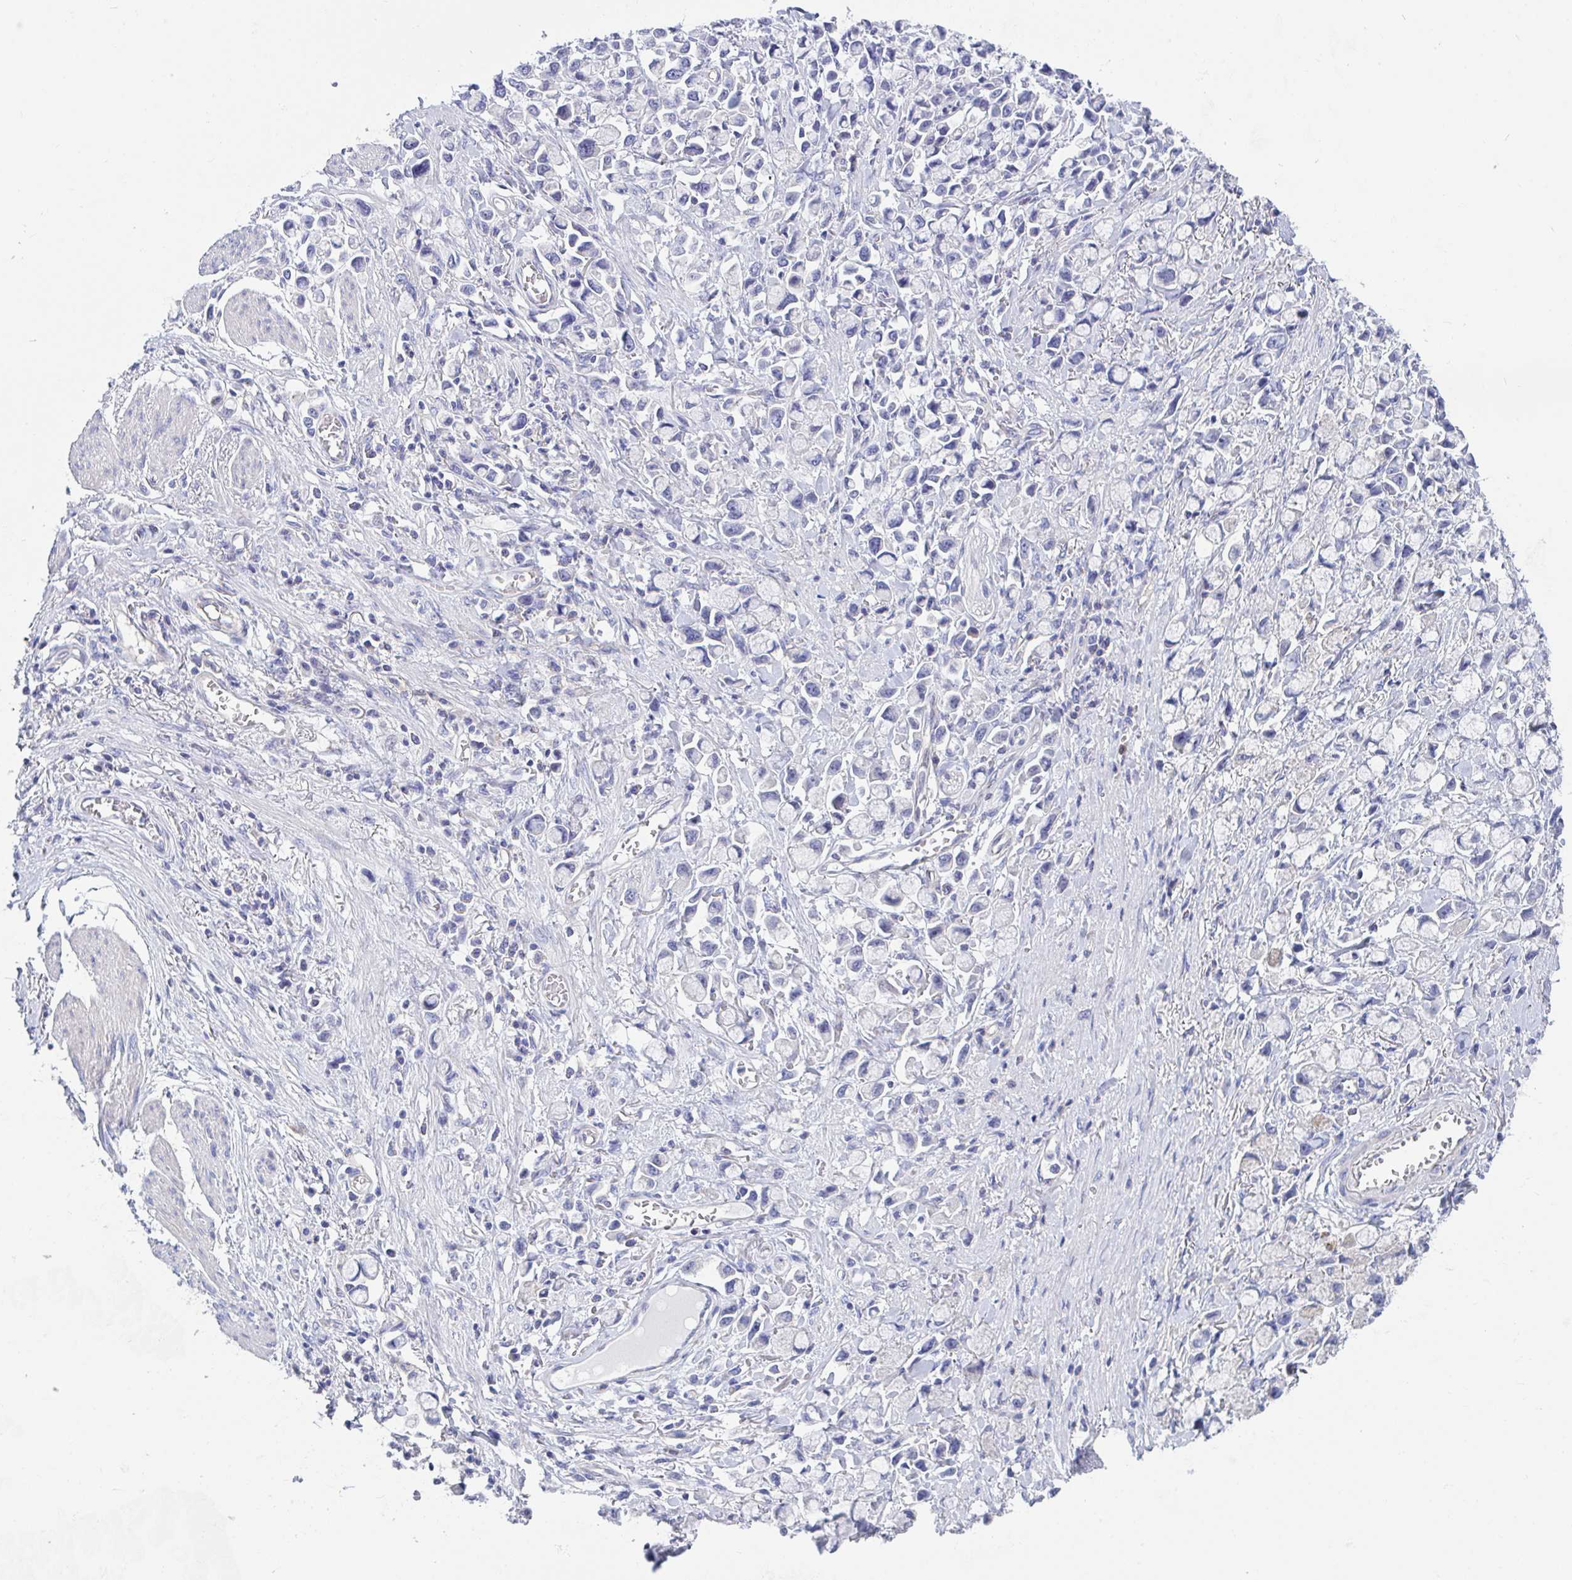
{"staining": {"intensity": "negative", "quantity": "none", "location": "none"}, "tissue": "stomach cancer", "cell_type": "Tumor cells", "image_type": "cancer", "snomed": [{"axis": "morphology", "description": "Adenocarcinoma, NOS"}, {"axis": "topography", "description": "Stomach"}], "caption": "This is an immunohistochemistry (IHC) photomicrograph of human stomach cancer (adenocarcinoma). There is no staining in tumor cells.", "gene": "P2RX3", "patient": {"sex": "female", "age": 81}}